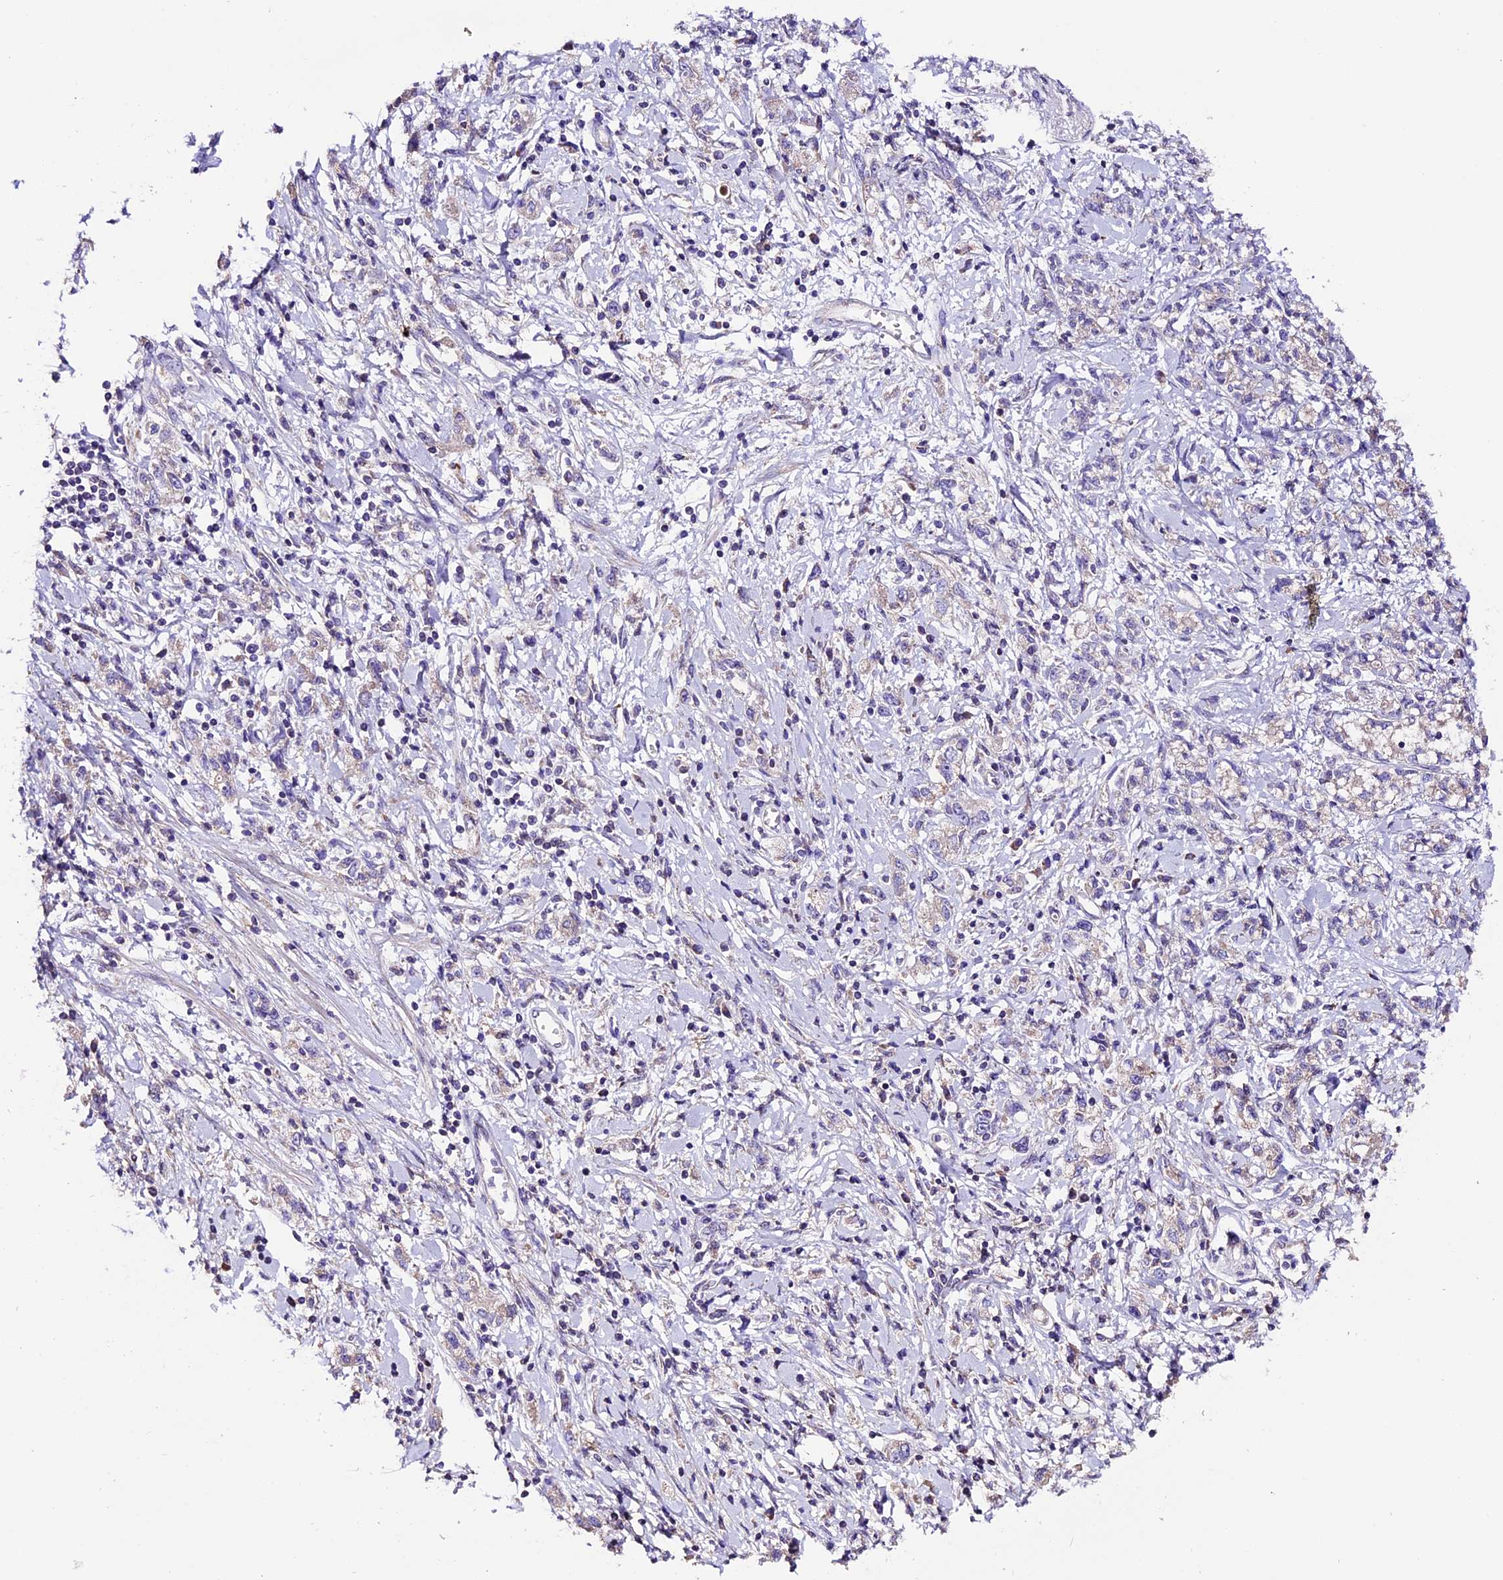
{"staining": {"intensity": "negative", "quantity": "none", "location": "none"}, "tissue": "stomach cancer", "cell_type": "Tumor cells", "image_type": "cancer", "snomed": [{"axis": "morphology", "description": "Adenocarcinoma, NOS"}, {"axis": "topography", "description": "Stomach"}], "caption": "A high-resolution image shows immunohistochemistry (IHC) staining of adenocarcinoma (stomach), which reveals no significant positivity in tumor cells.", "gene": "DDX28", "patient": {"sex": "female", "age": 76}}